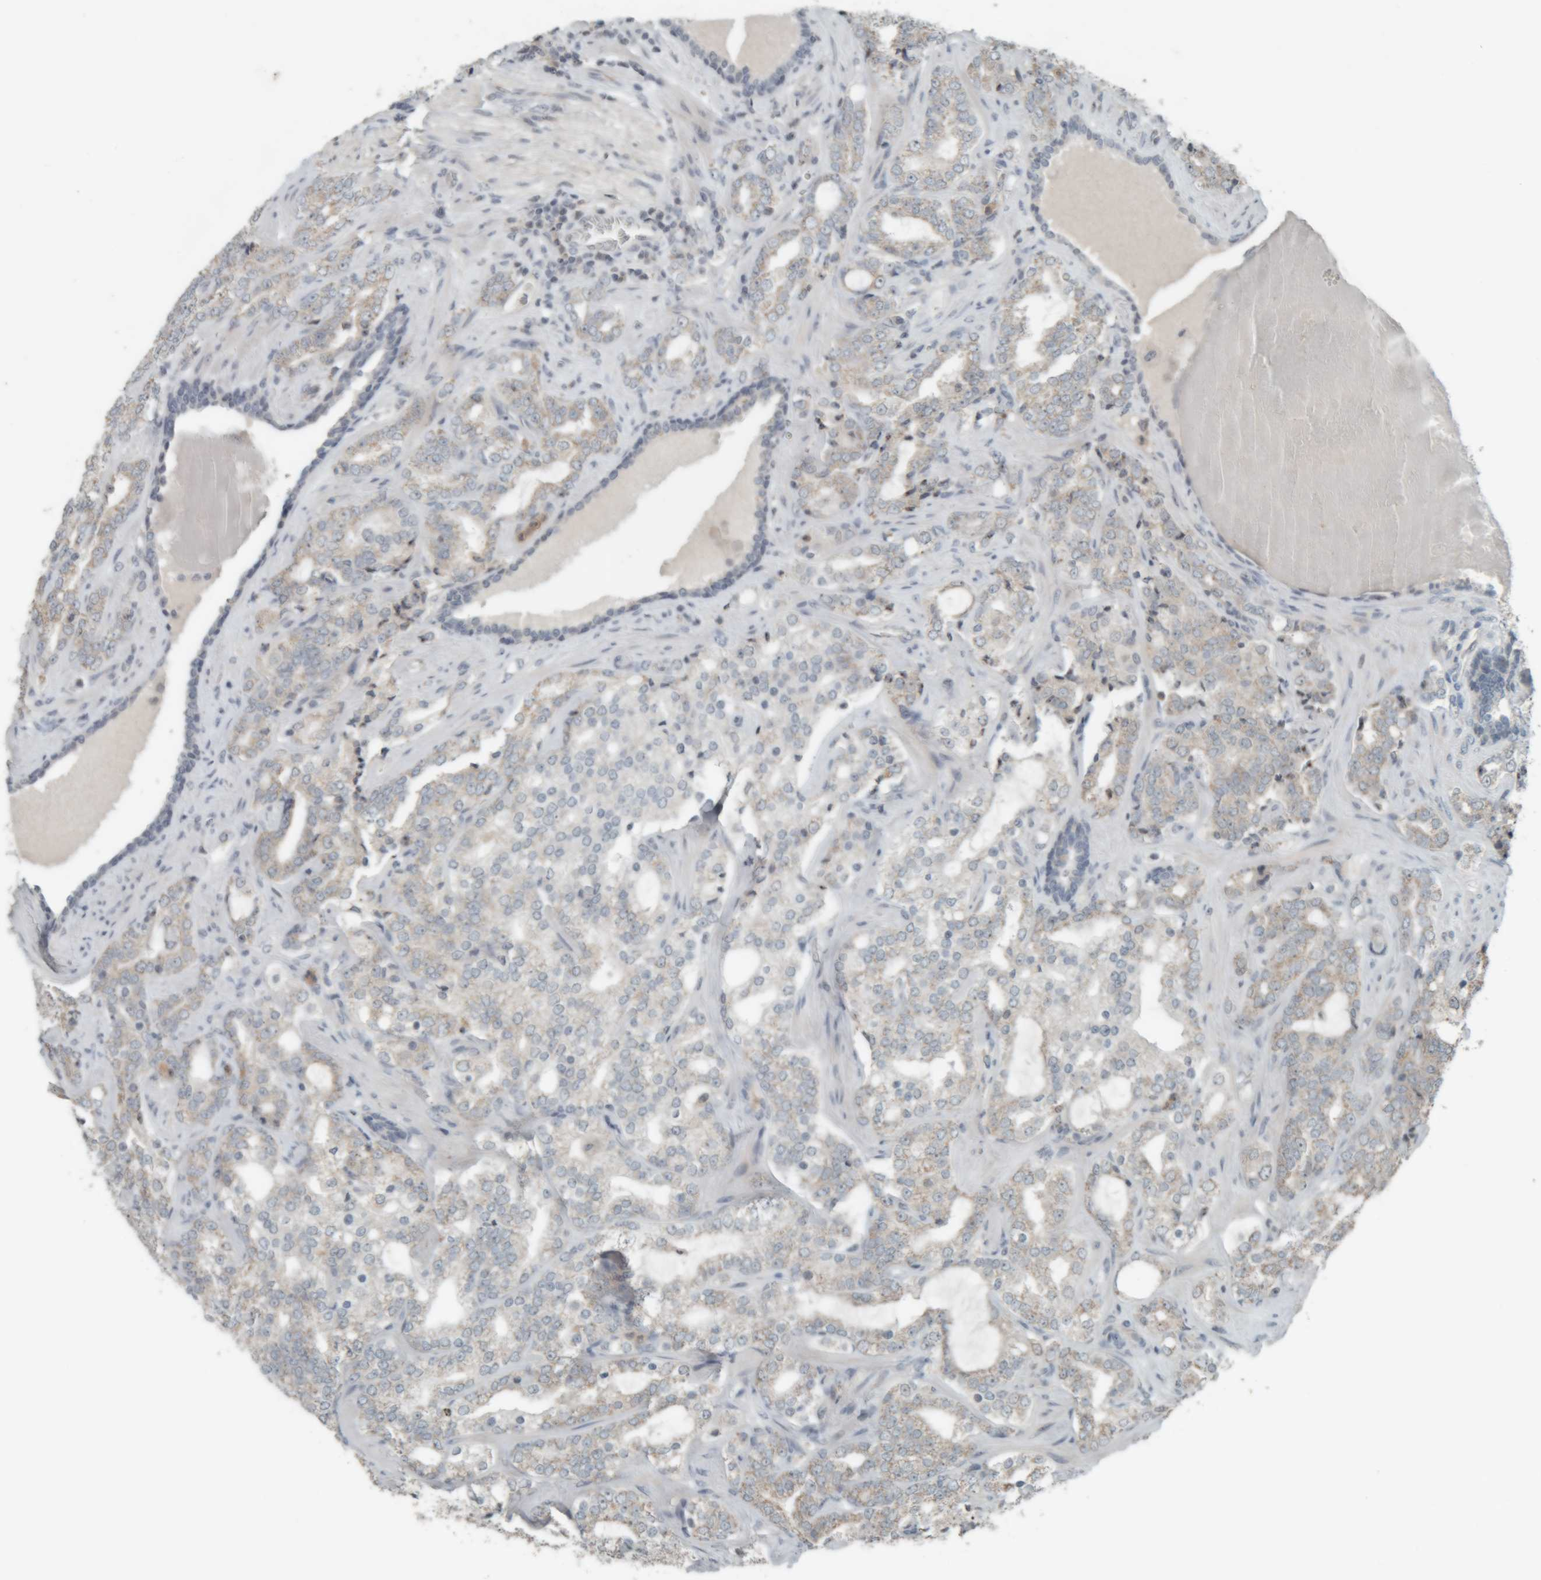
{"staining": {"intensity": "weak", "quantity": "<25%", "location": "cytoplasmic/membranous"}, "tissue": "prostate cancer", "cell_type": "Tumor cells", "image_type": "cancer", "snomed": [{"axis": "morphology", "description": "Adenocarcinoma, High grade"}, {"axis": "topography", "description": "Prostate"}], "caption": "This is an immunohistochemistry photomicrograph of high-grade adenocarcinoma (prostate). There is no positivity in tumor cells.", "gene": "RPF1", "patient": {"sex": "male", "age": 64}}